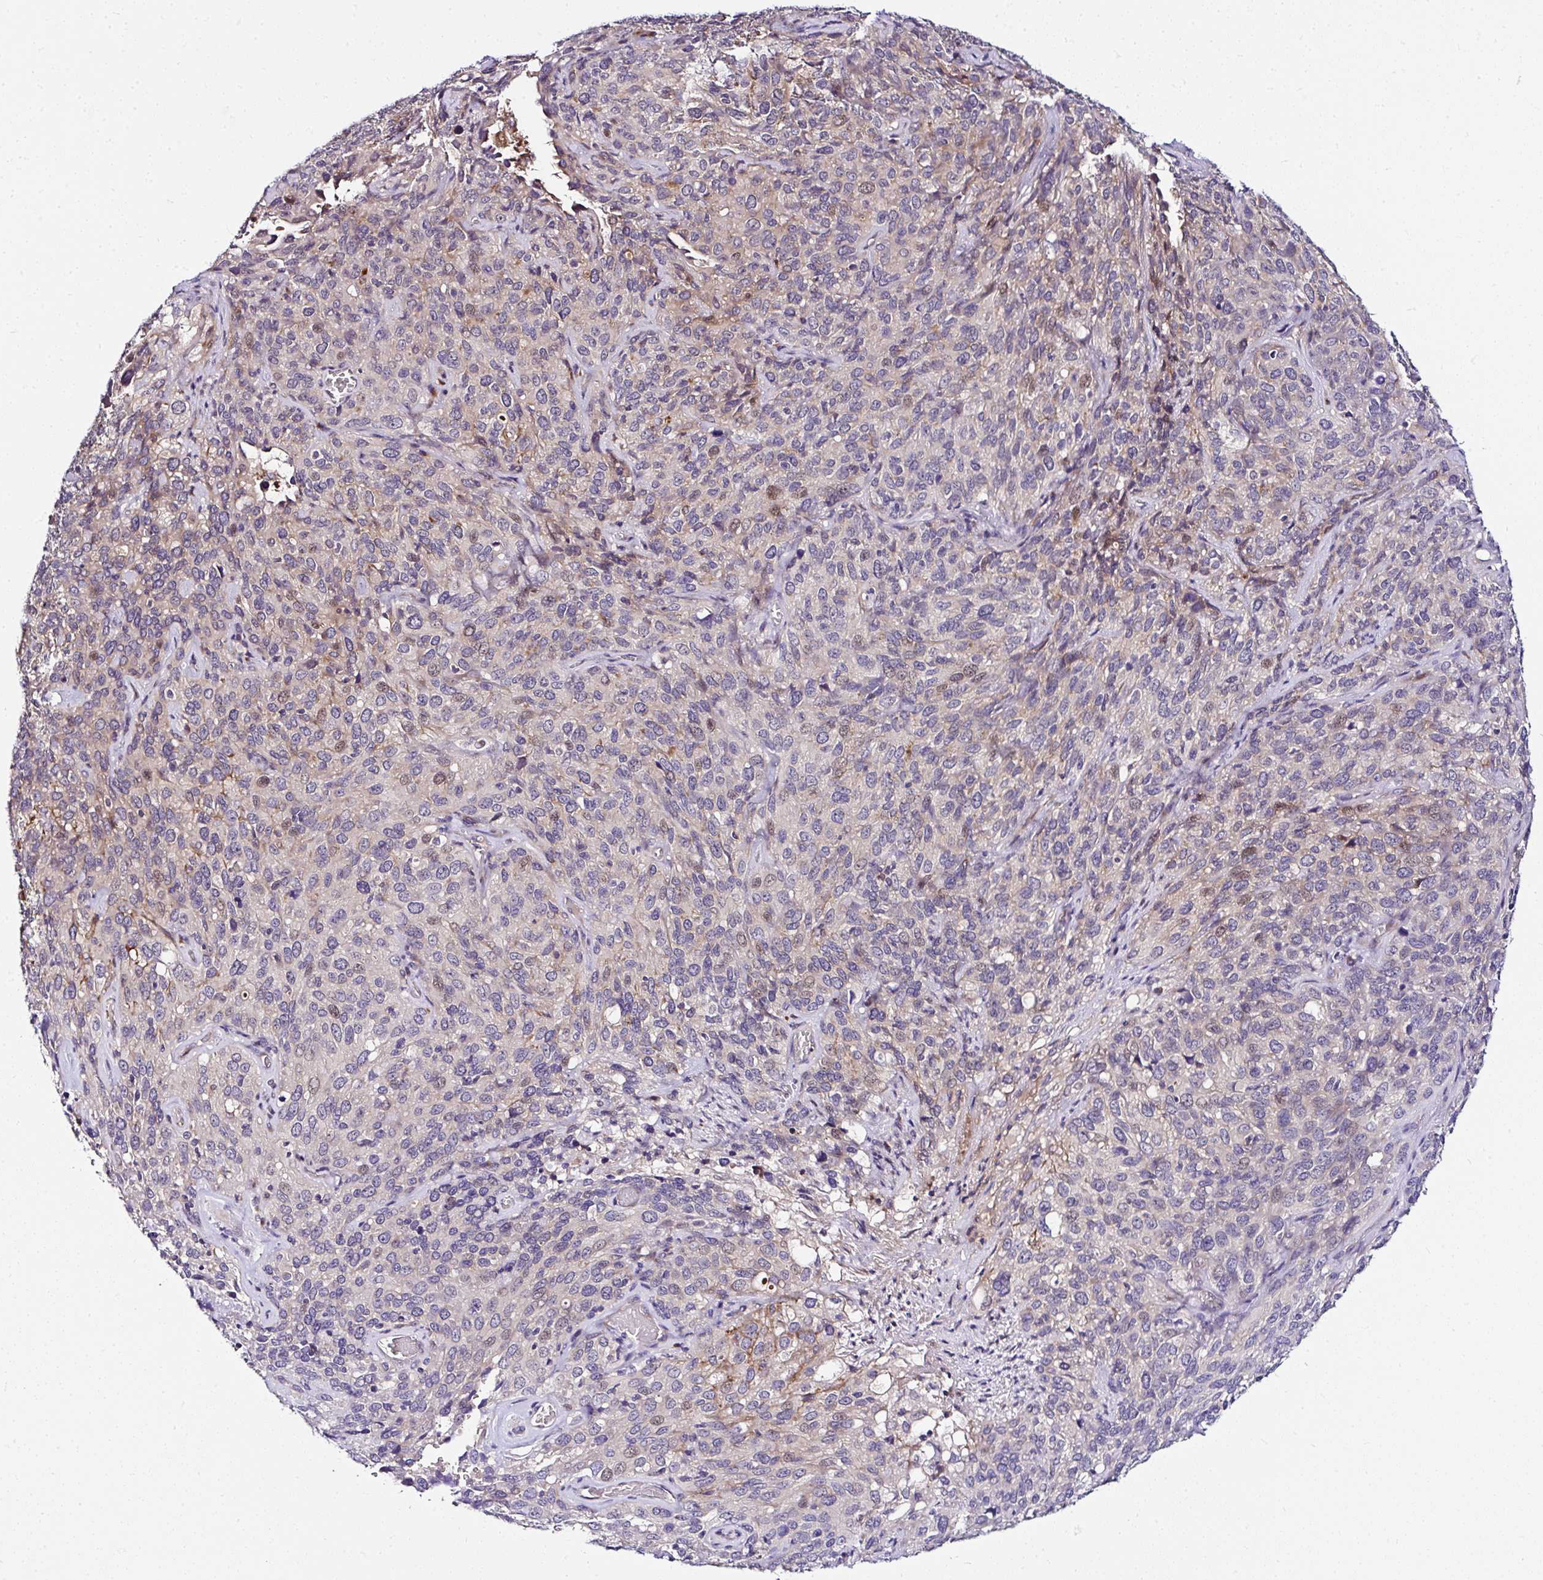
{"staining": {"intensity": "weak", "quantity": "<25%", "location": "cytoplasmic/membranous"}, "tissue": "cervical cancer", "cell_type": "Tumor cells", "image_type": "cancer", "snomed": [{"axis": "morphology", "description": "Squamous cell carcinoma, NOS"}, {"axis": "topography", "description": "Cervix"}], "caption": "High magnification brightfield microscopy of cervical squamous cell carcinoma stained with DAB (3,3'-diaminobenzidine) (brown) and counterstained with hematoxylin (blue): tumor cells show no significant staining.", "gene": "DEPDC5", "patient": {"sex": "female", "age": 51}}